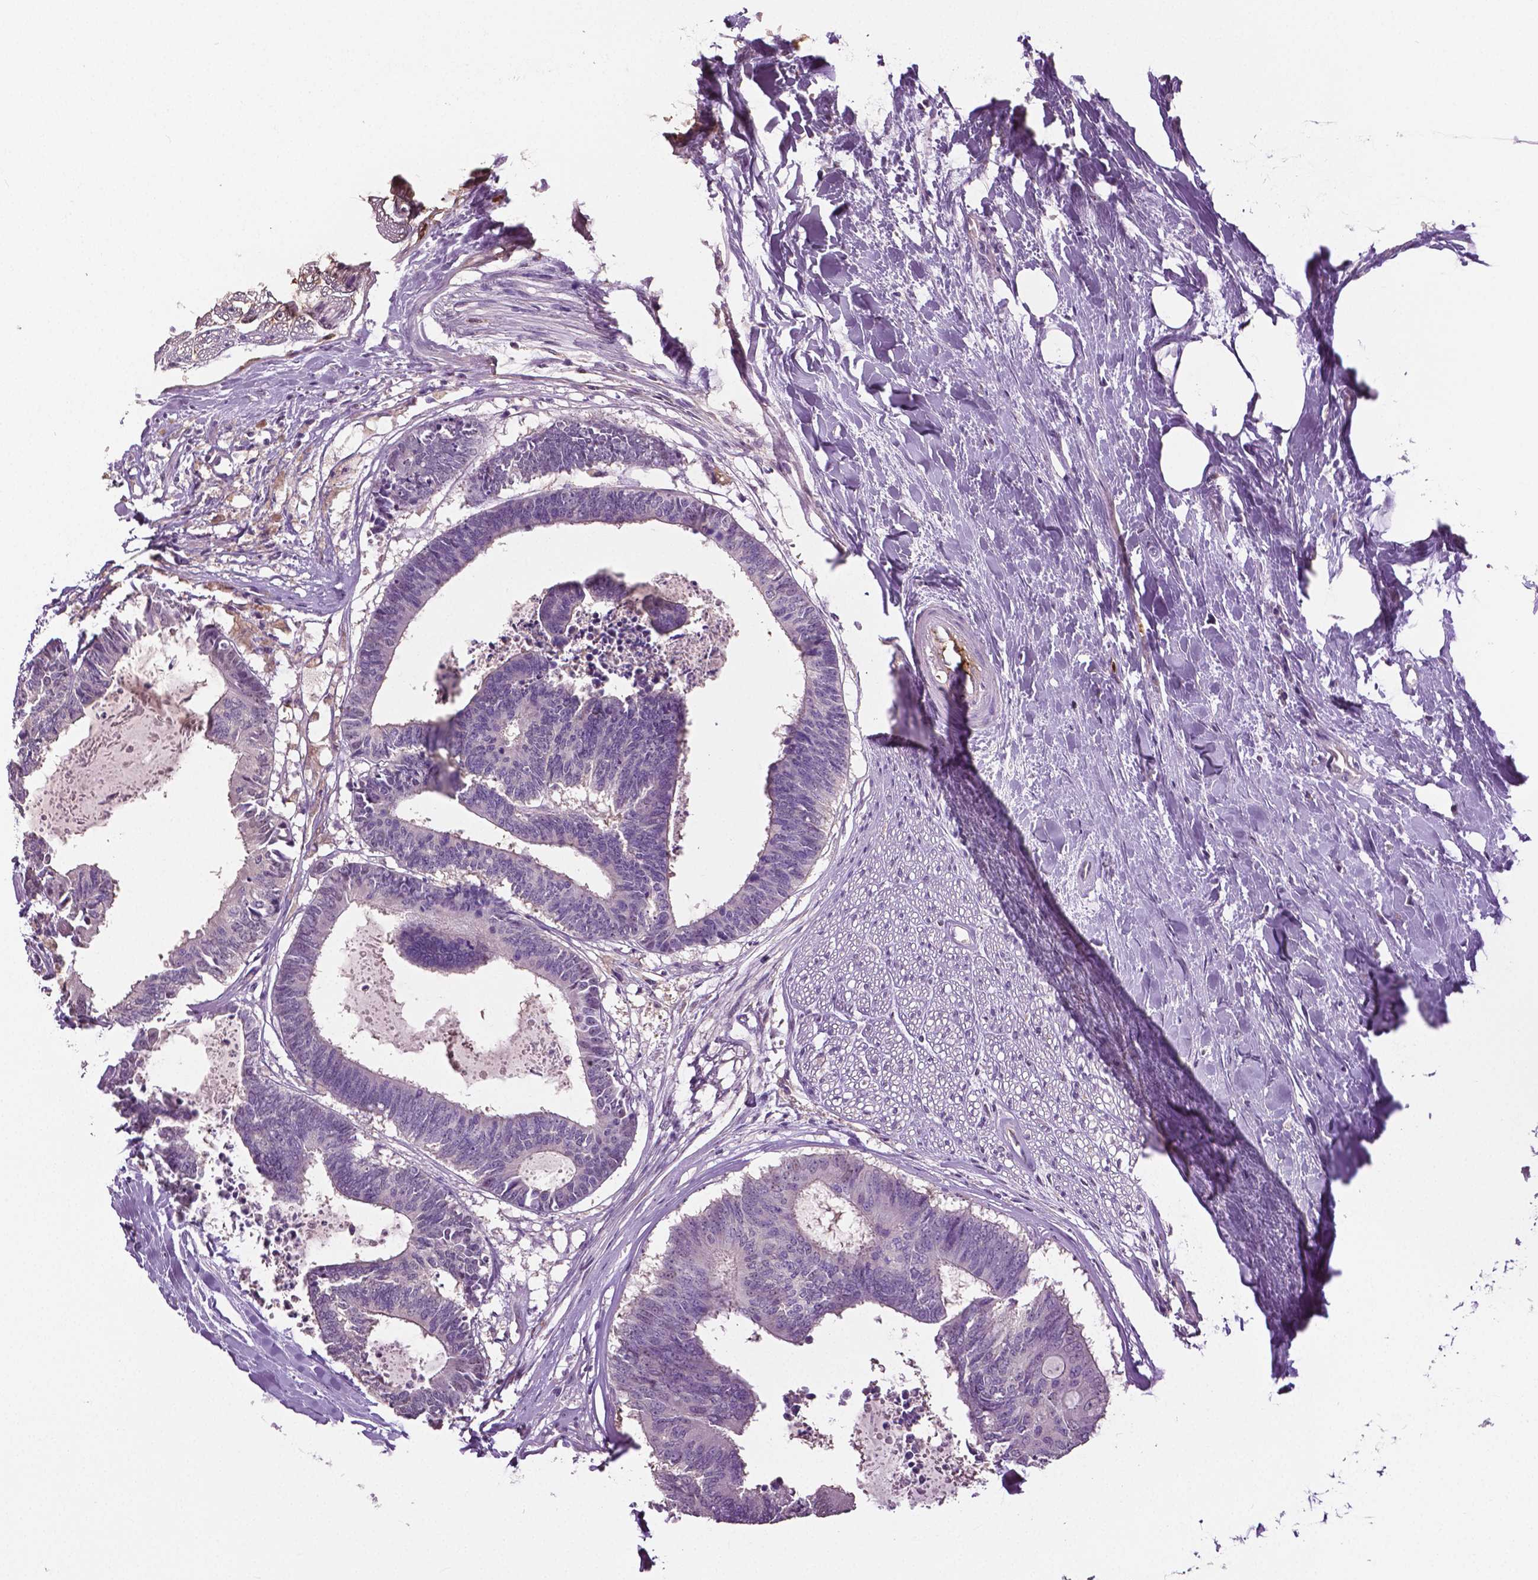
{"staining": {"intensity": "negative", "quantity": "none", "location": "none"}, "tissue": "colorectal cancer", "cell_type": "Tumor cells", "image_type": "cancer", "snomed": [{"axis": "morphology", "description": "Adenocarcinoma, NOS"}, {"axis": "topography", "description": "Colon"}, {"axis": "topography", "description": "Rectum"}], "caption": "Immunohistochemistry of colorectal adenocarcinoma shows no positivity in tumor cells. (IHC, brightfield microscopy, high magnification).", "gene": "PTPN5", "patient": {"sex": "male", "age": 57}}